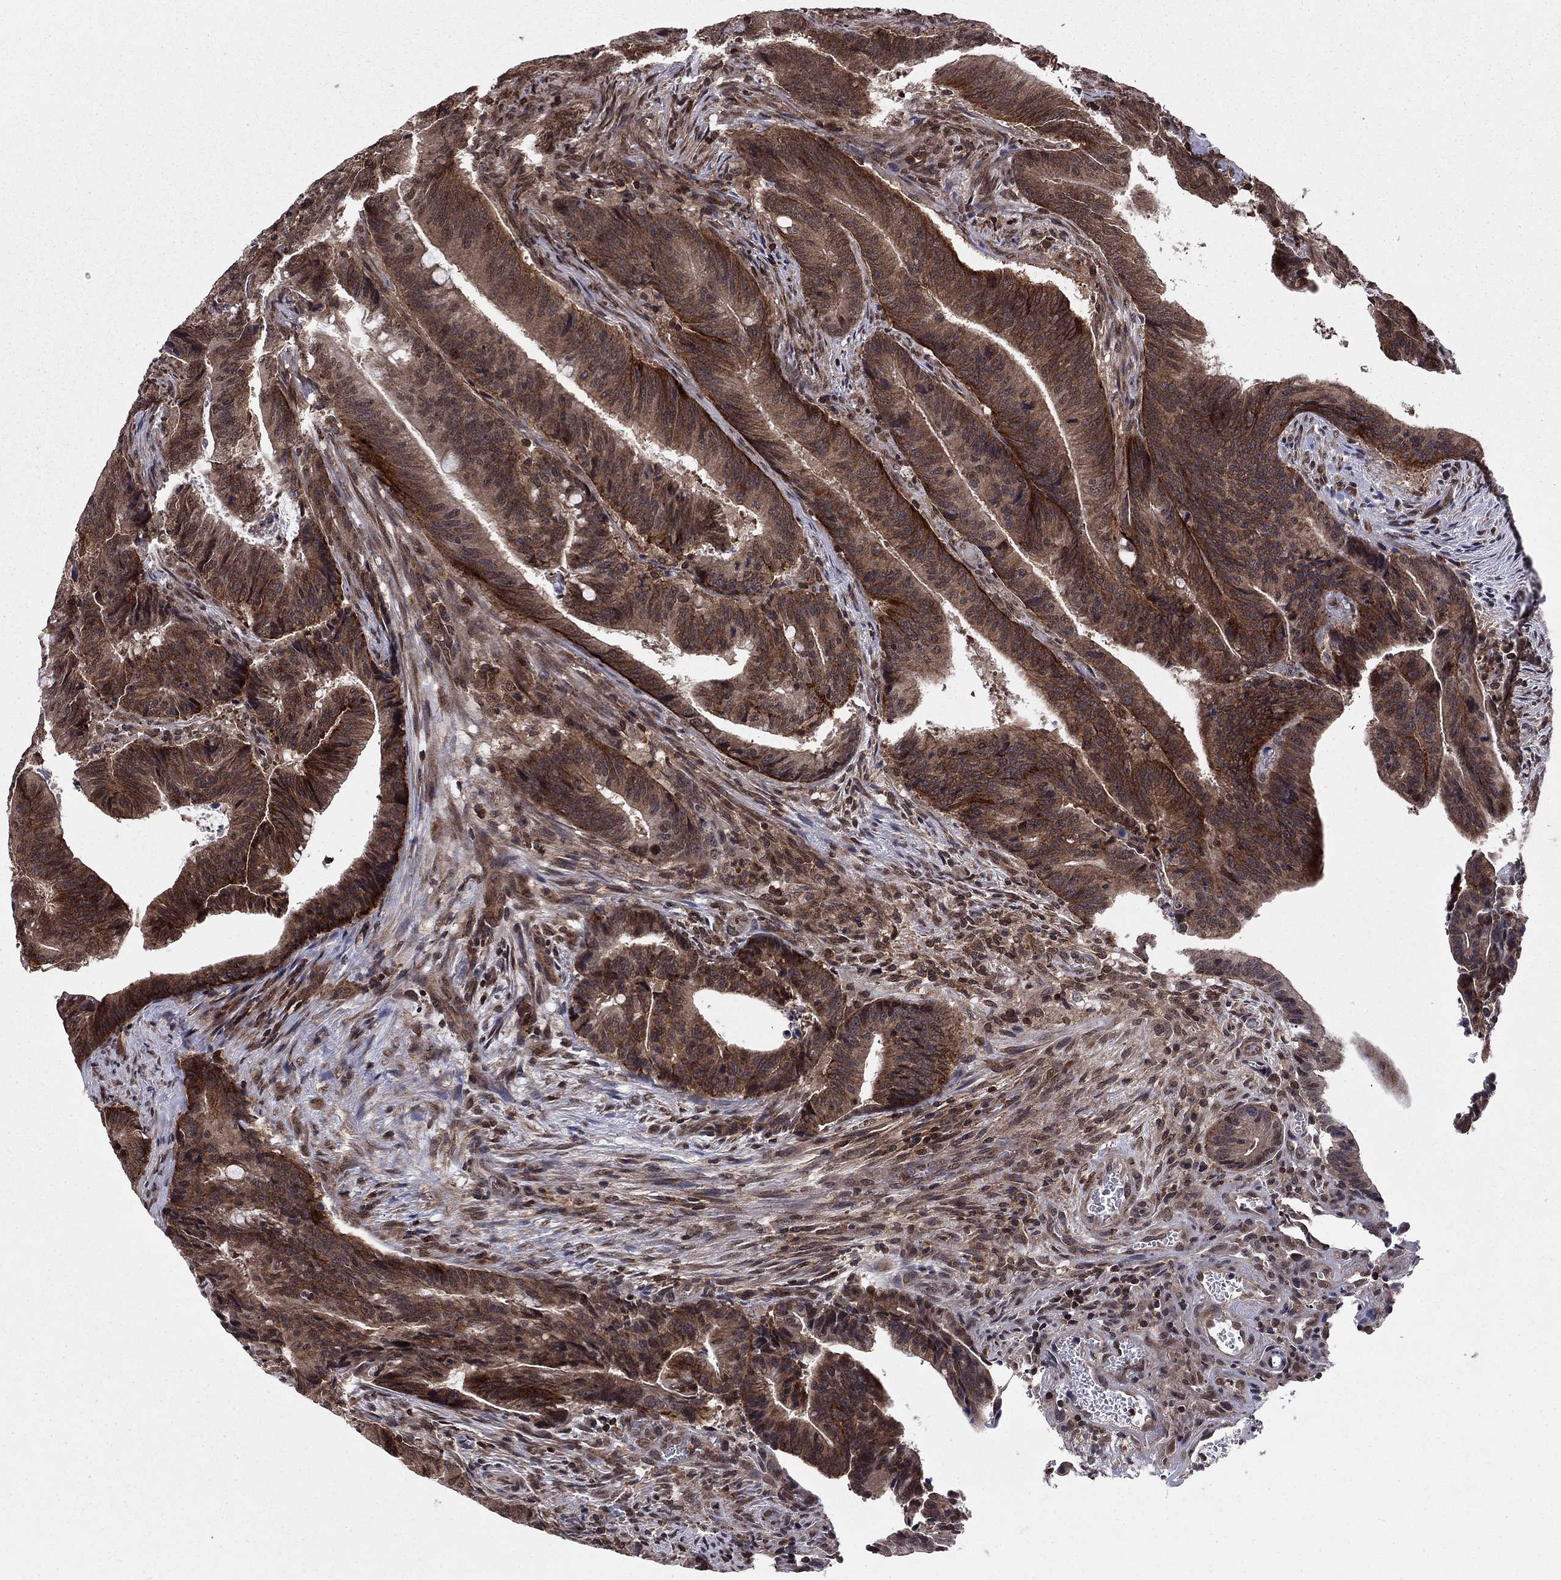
{"staining": {"intensity": "moderate", "quantity": ">75%", "location": "cytoplasmic/membranous"}, "tissue": "colorectal cancer", "cell_type": "Tumor cells", "image_type": "cancer", "snomed": [{"axis": "morphology", "description": "Adenocarcinoma, NOS"}, {"axis": "topography", "description": "Colon"}], "caption": "Immunohistochemical staining of human colorectal adenocarcinoma displays medium levels of moderate cytoplasmic/membranous protein expression in approximately >75% of tumor cells.", "gene": "SSX2IP", "patient": {"sex": "female", "age": 87}}